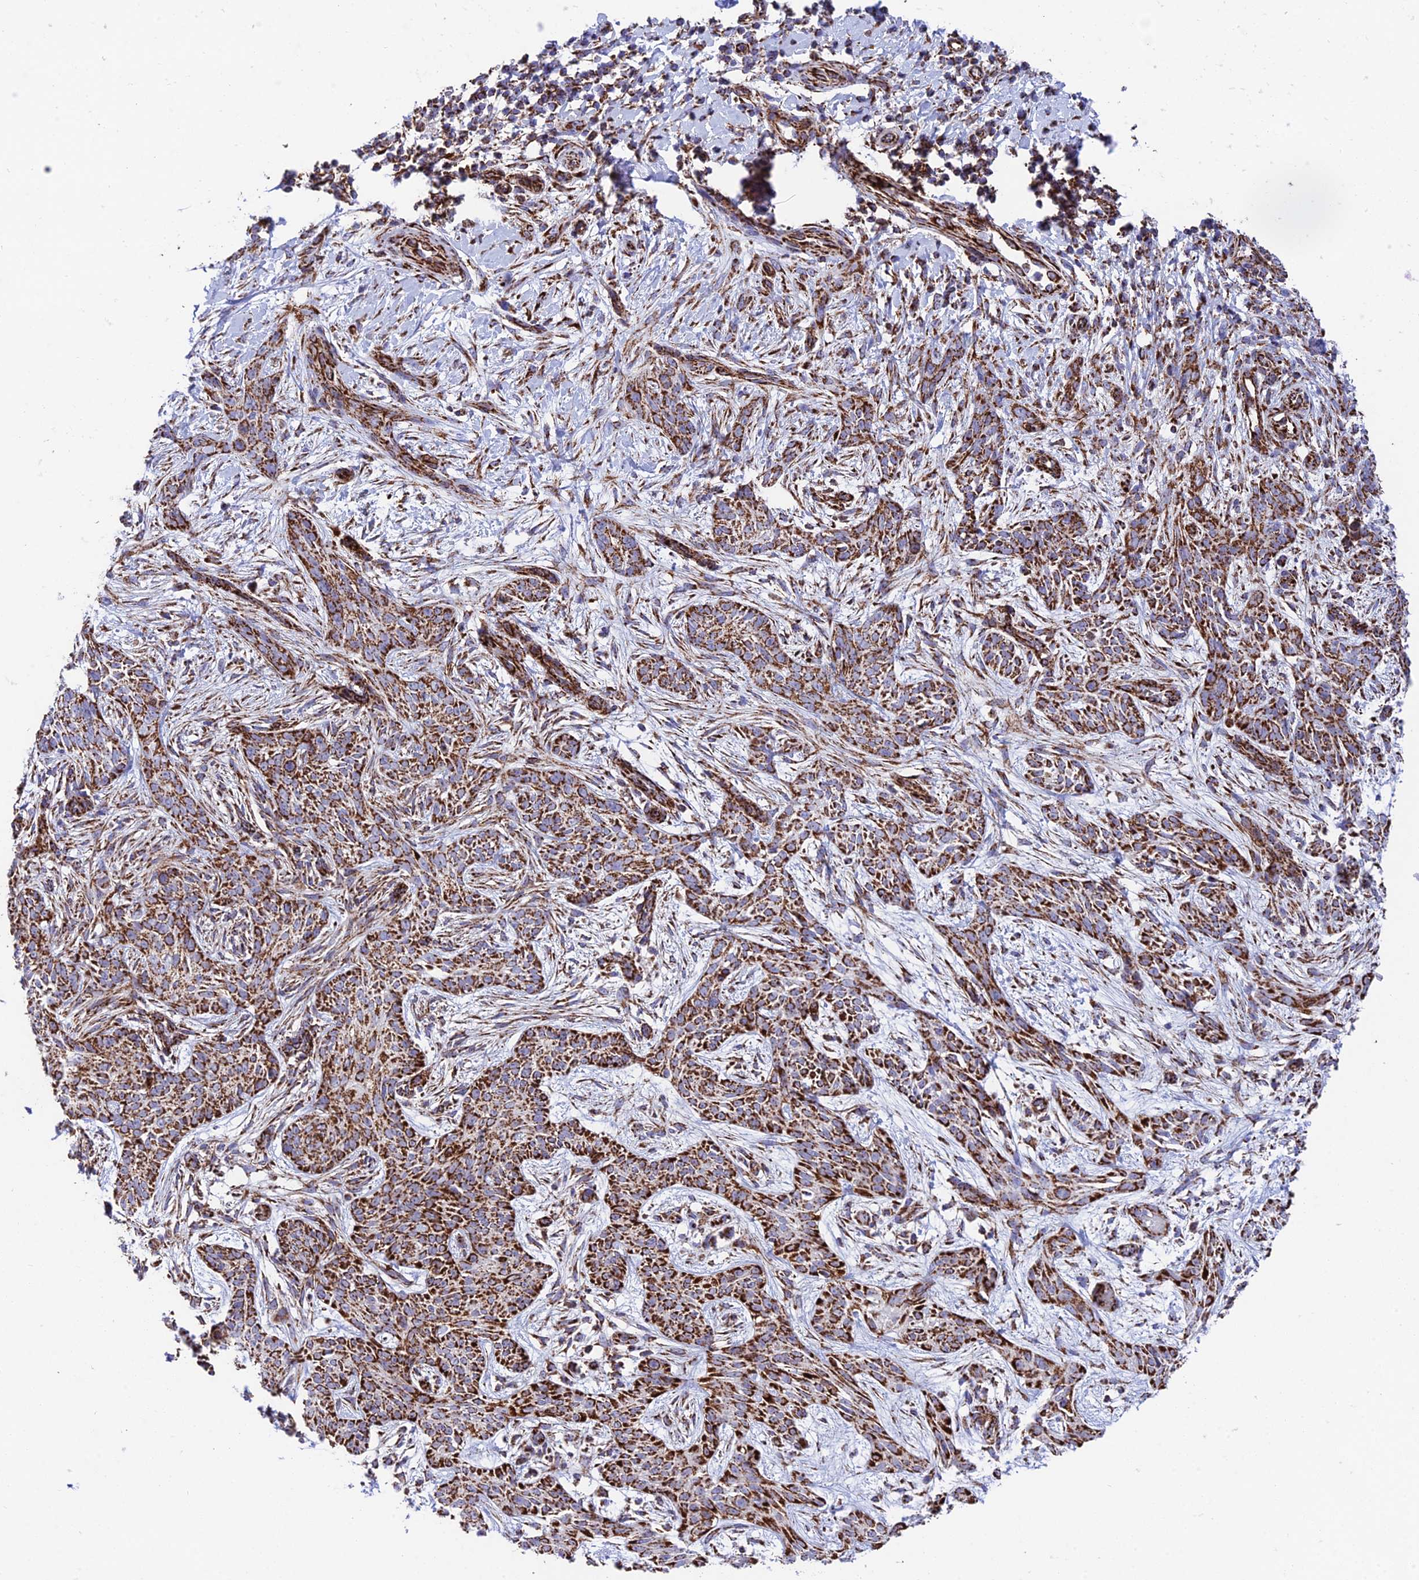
{"staining": {"intensity": "strong", "quantity": ">75%", "location": "cytoplasmic/membranous"}, "tissue": "skin cancer", "cell_type": "Tumor cells", "image_type": "cancer", "snomed": [{"axis": "morphology", "description": "Basal cell carcinoma"}, {"axis": "topography", "description": "Skin"}], "caption": "Immunohistochemistry (IHC) photomicrograph of neoplastic tissue: human skin cancer stained using IHC reveals high levels of strong protein expression localized specifically in the cytoplasmic/membranous of tumor cells, appearing as a cytoplasmic/membranous brown color.", "gene": "CHCHD3", "patient": {"sex": "female", "age": 82}}